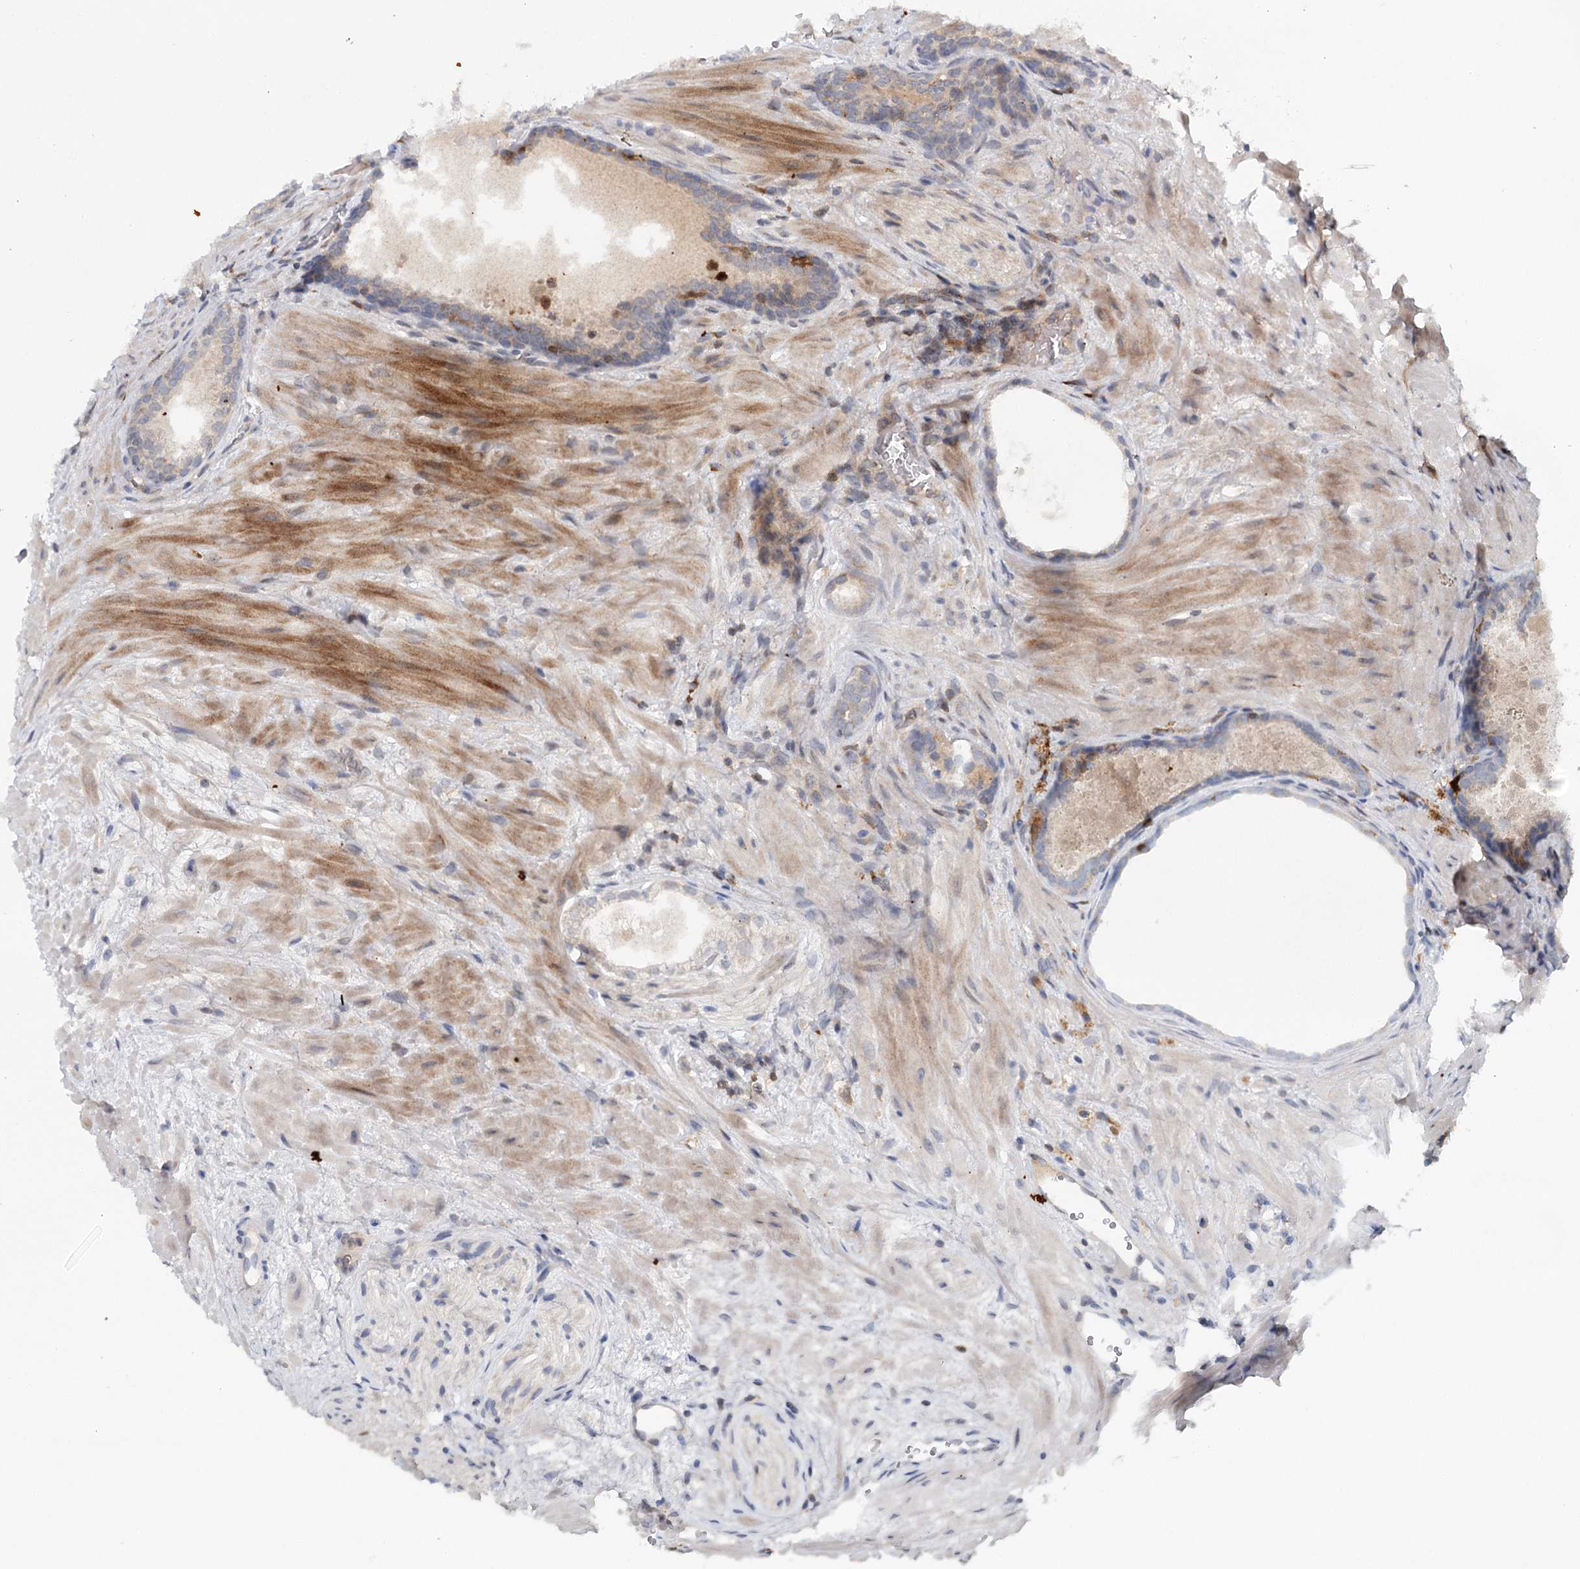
{"staining": {"intensity": "negative", "quantity": "none", "location": "none"}, "tissue": "prostate cancer", "cell_type": "Tumor cells", "image_type": "cancer", "snomed": [{"axis": "morphology", "description": "Adenocarcinoma, Low grade"}, {"axis": "topography", "description": "Prostate"}], "caption": "Adenocarcinoma (low-grade) (prostate) stained for a protein using immunohistochemistry demonstrates no positivity tumor cells.", "gene": "SLC41A2", "patient": {"sex": "male", "age": 69}}